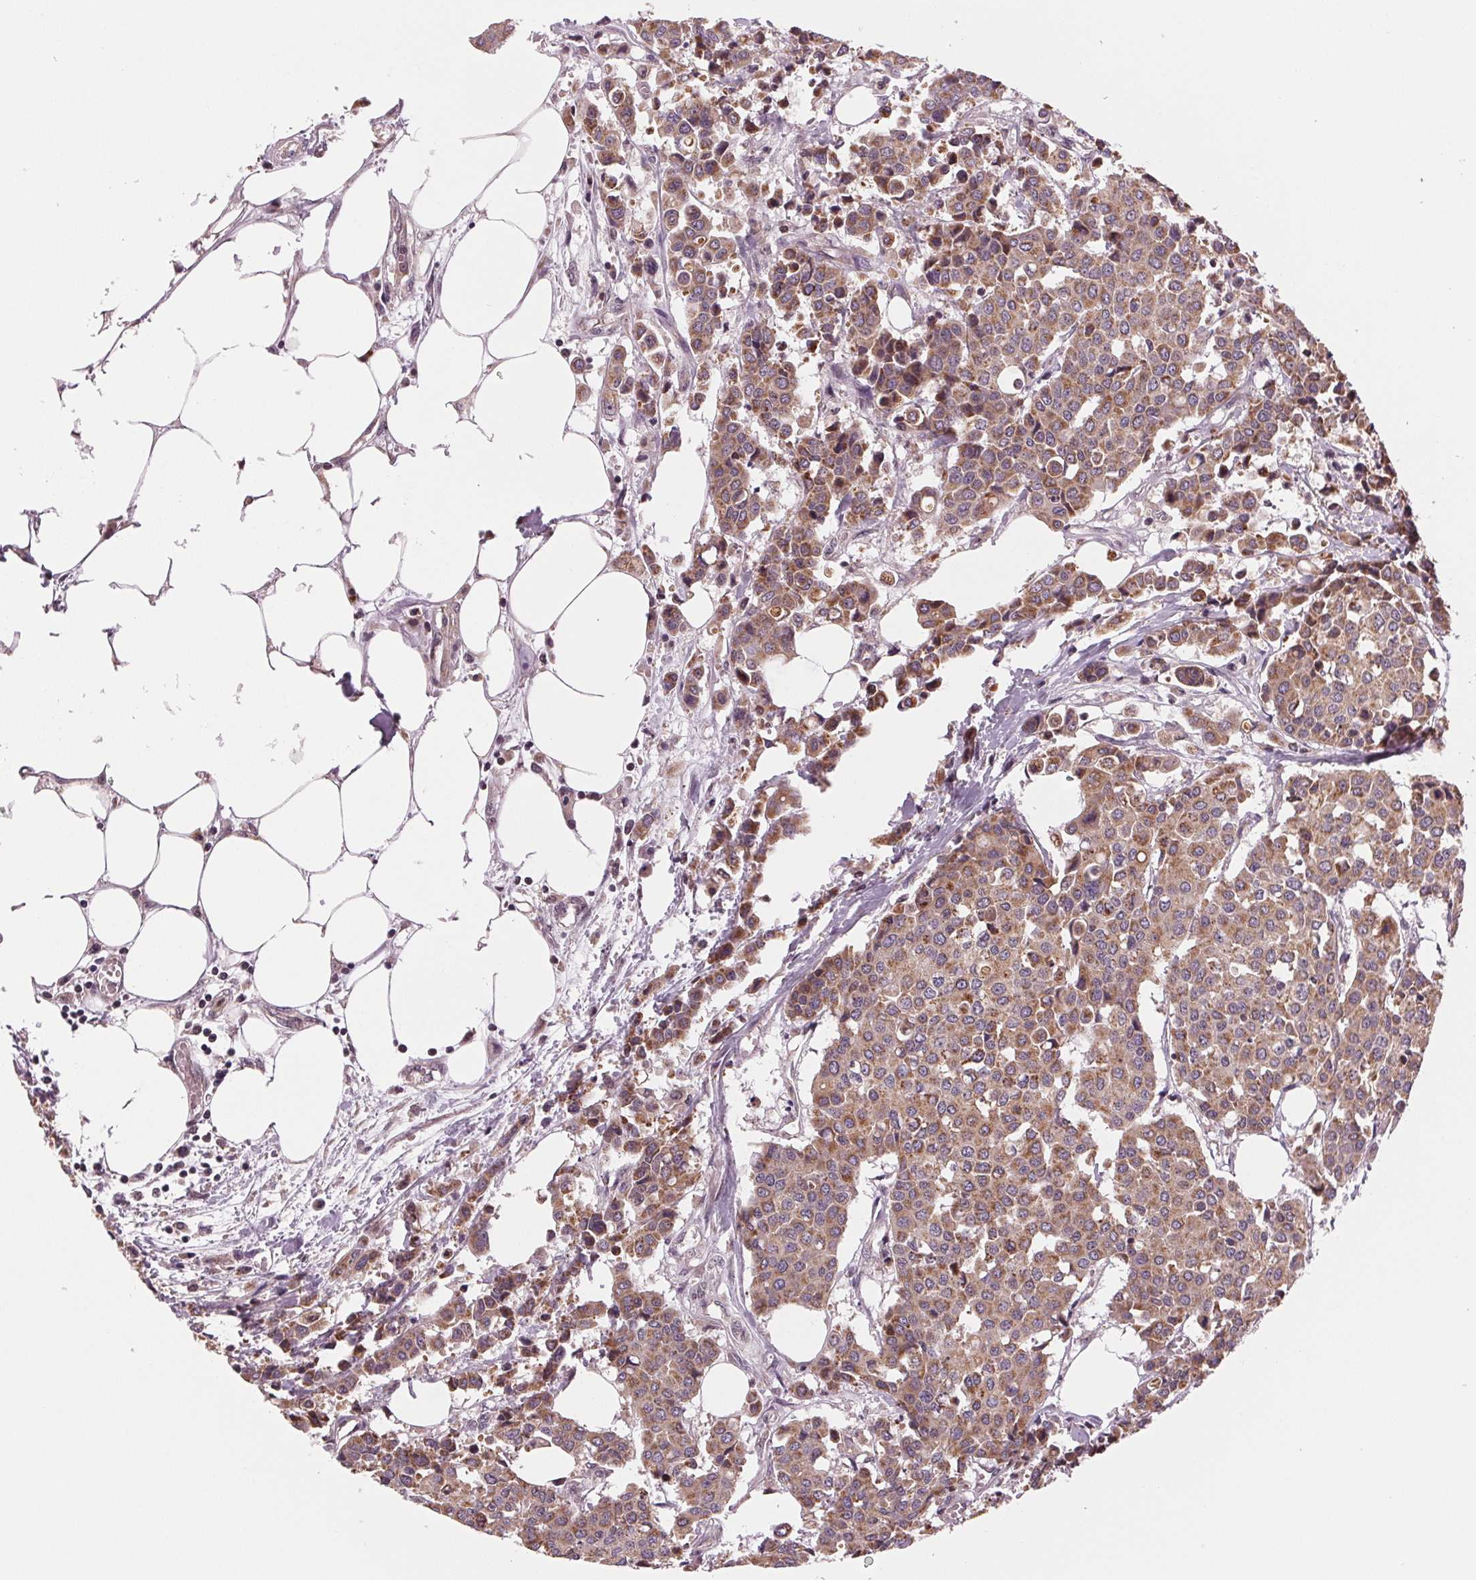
{"staining": {"intensity": "moderate", "quantity": ">75%", "location": "cytoplasmic/membranous"}, "tissue": "carcinoid", "cell_type": "Tumor cells", "image_type": "cancer", "snomed": [{"axis": "morphology", "description": "Carcinoid, malignant, NOS"}, {"axis": "topography", "description": "Colon"}], "caption": "Immunohistochemistry (IHC) of human carcinoid demonstrates medium levels of moderate cytoplasmic/membranous staining in about >75% of tumor cells.", "gene": "STAT3", "patient": {"sex": "male", "age": 81}}